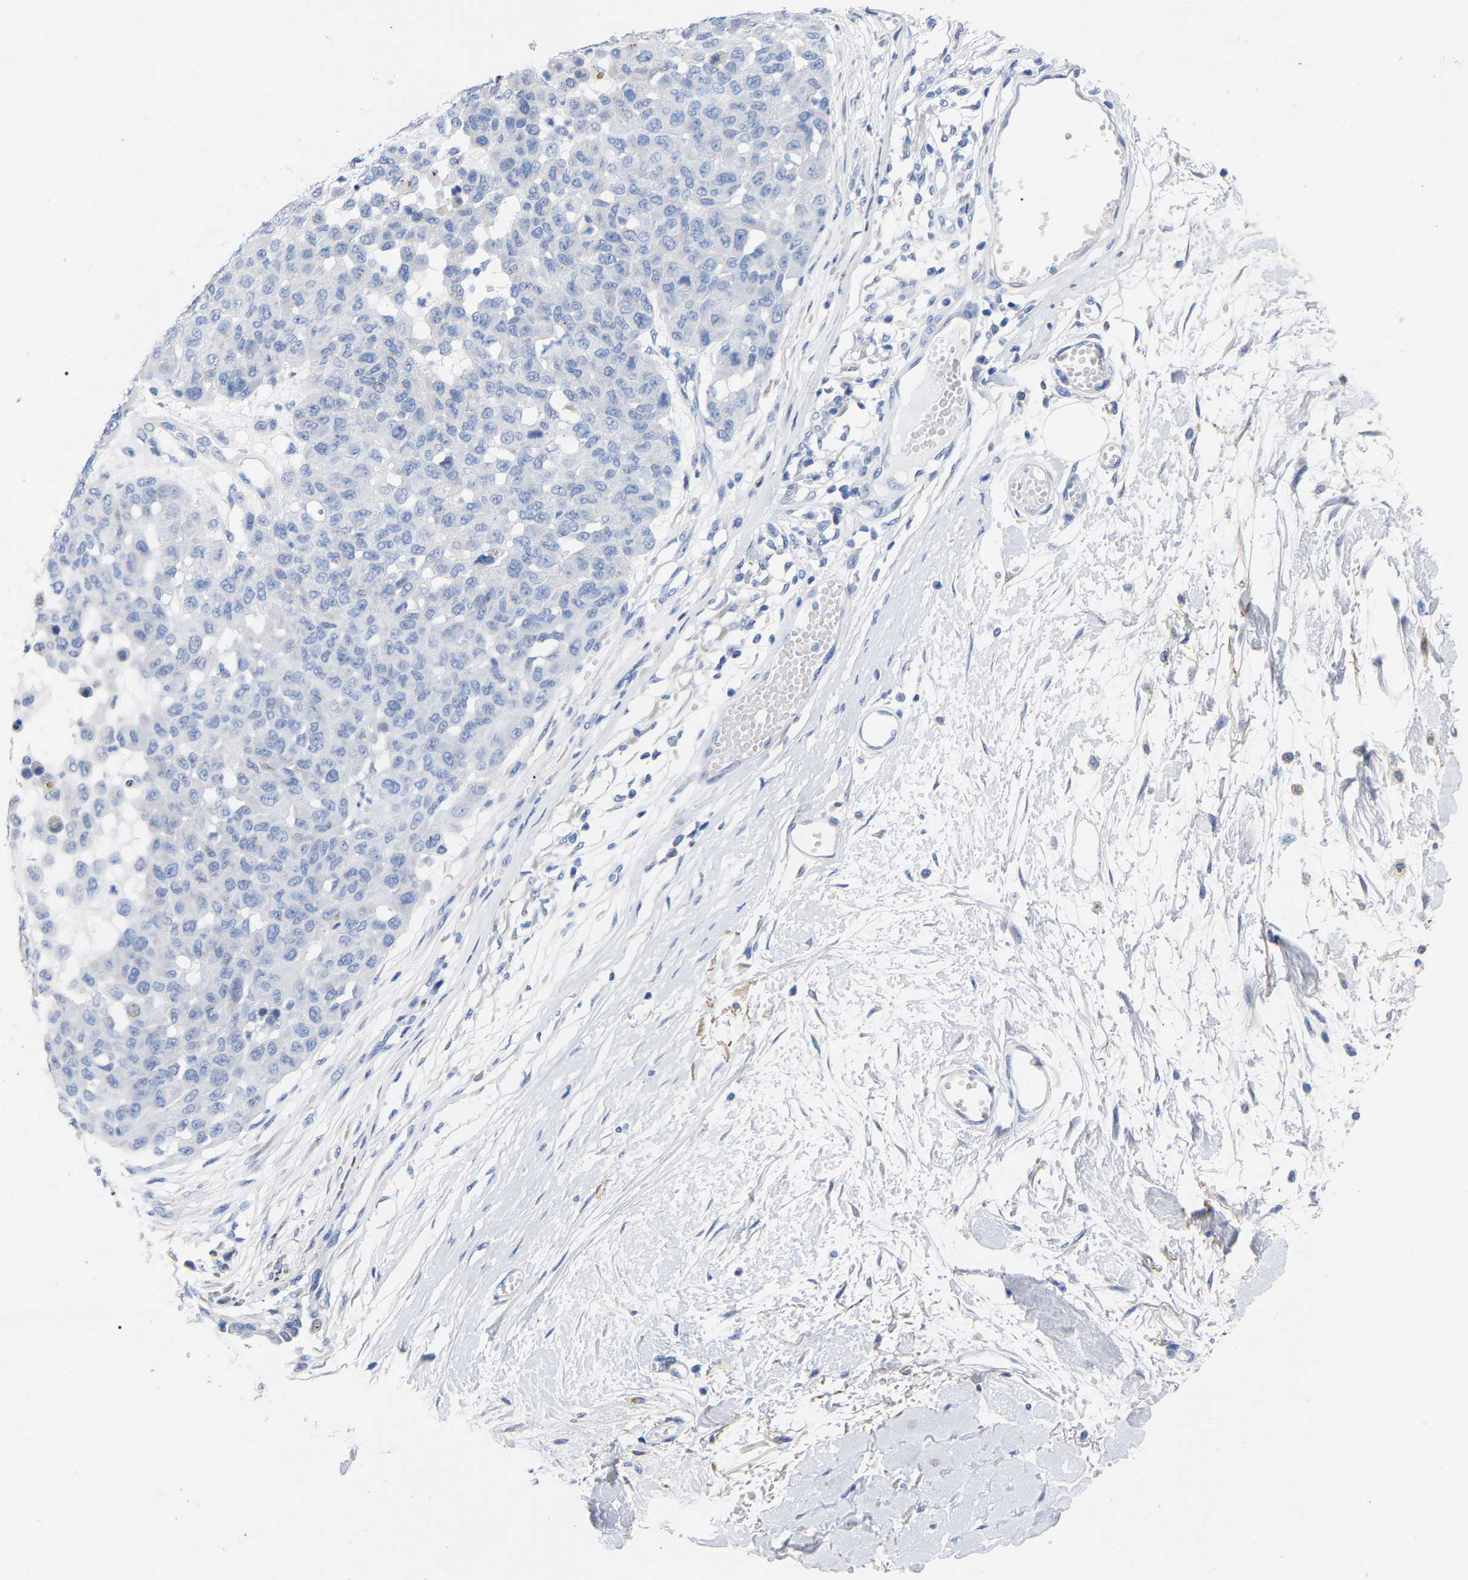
{"staining": {"intensity": "negative", "quantity": "none", "location": "none"}, "tissue": "melanoma", "cell_type": "Tumor cells", "image_type": "cancer", "snomed": [{"axis": "morphology", "description": "Normal tissue, NOS"}, {"axis": "morphology", "description": "Malignant melanoma, NOS"}, {"axis": "topography", "description": "Skin"}], "caption": "High power microscopy image of an immunohistochemistry micrograph of melanoma, revealing no significant positivity in tumor cells.", "gene": "STRIP2", "patient": {"sex": "male", "age": 62}}